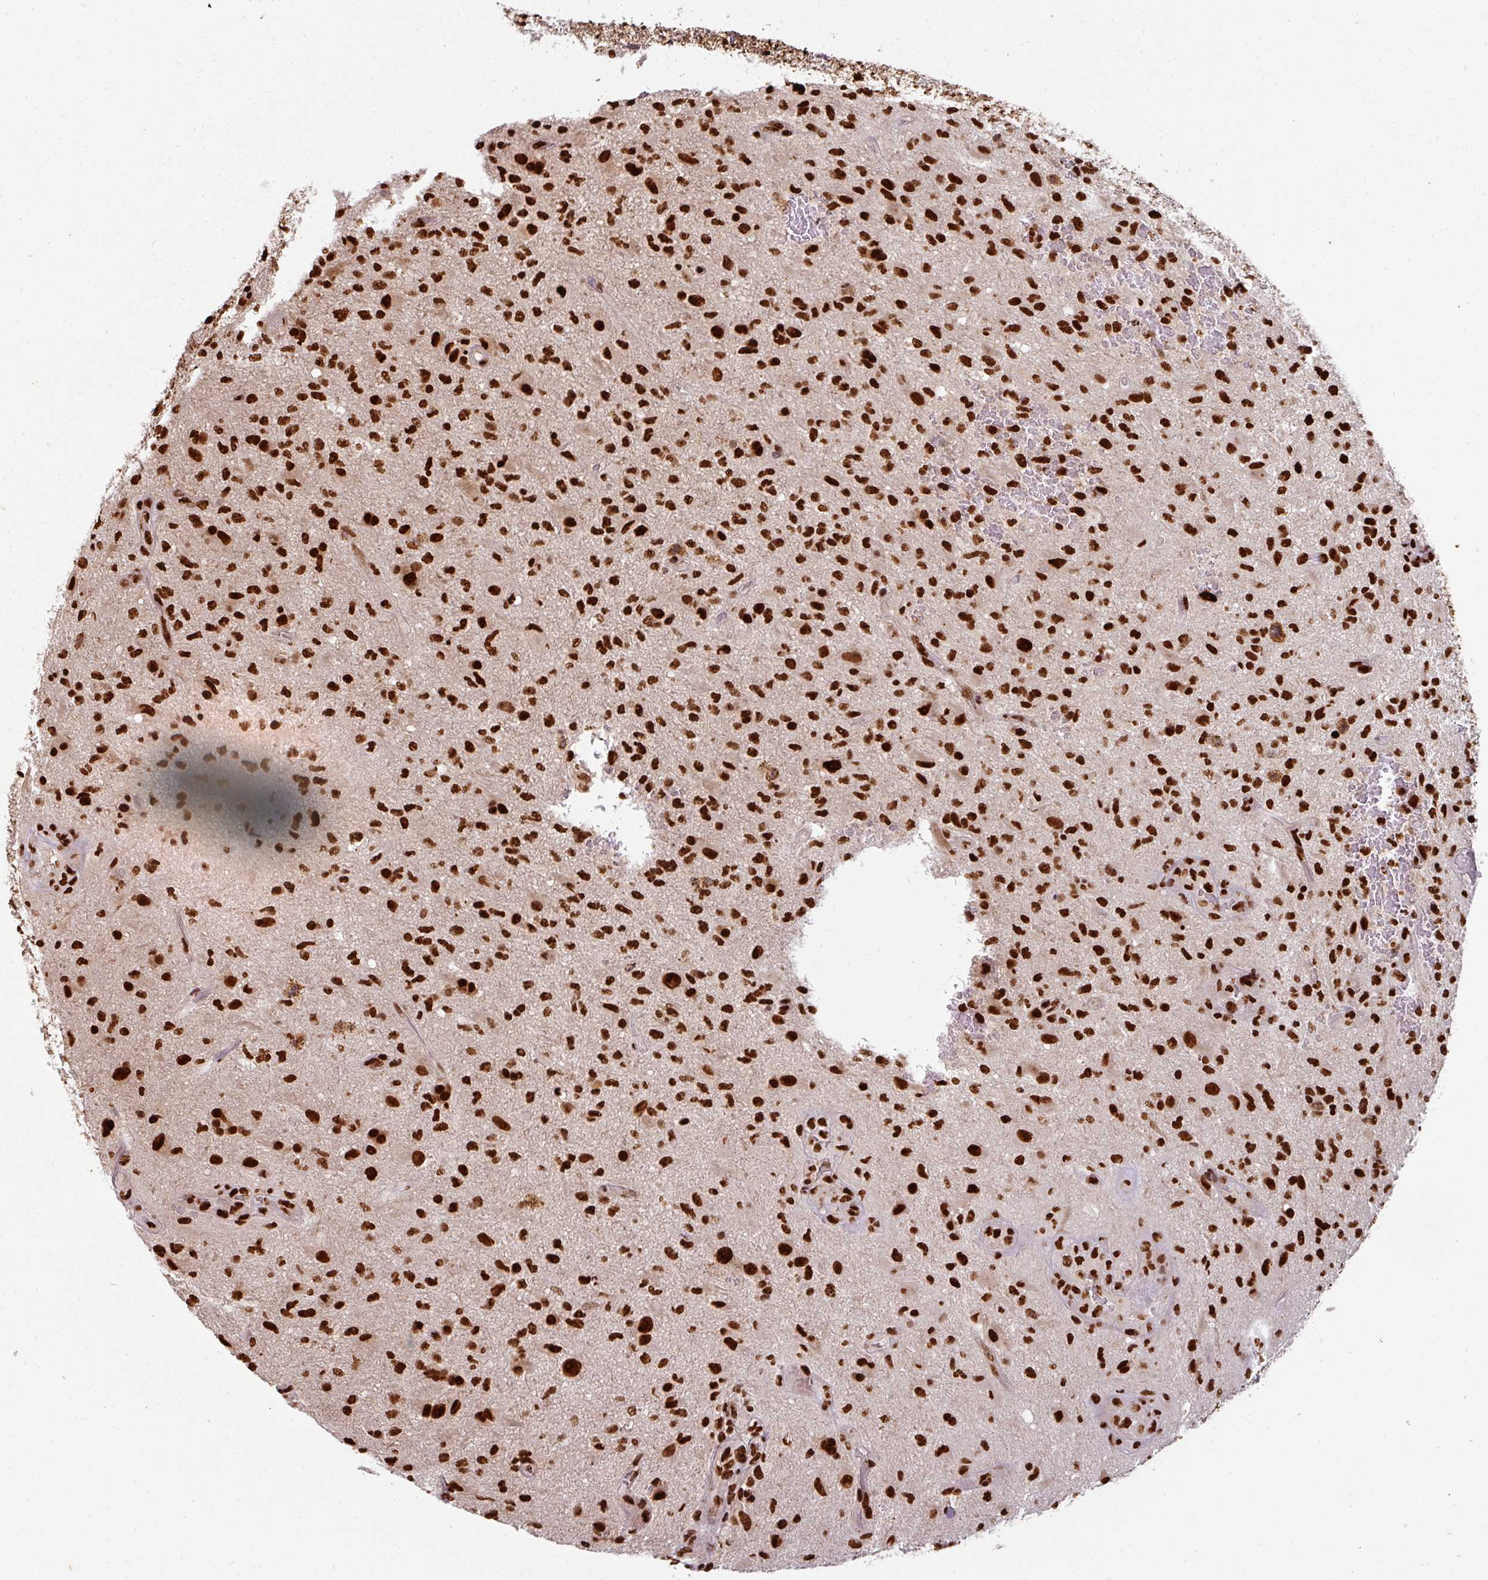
{"staining": {"intensity": "strong", "quantity": ">75%", "location": "nuclear"}, "tissue": "glioma", "cell_type": "Tumor cells", "image_type": "cancer", "snomed": [{"axis": "morphology", "description": "Glioma, malignant, High grade"}, {"axis": "topography", "description": "Brain"}], "caption": "Human malignant glioma (high-grade) stained with a brown dye reveals strong nuclear positive positivity in about >75% of tumor cells.", "gene": "SIK3", "patient": {"sex": "male", "age": 67}}